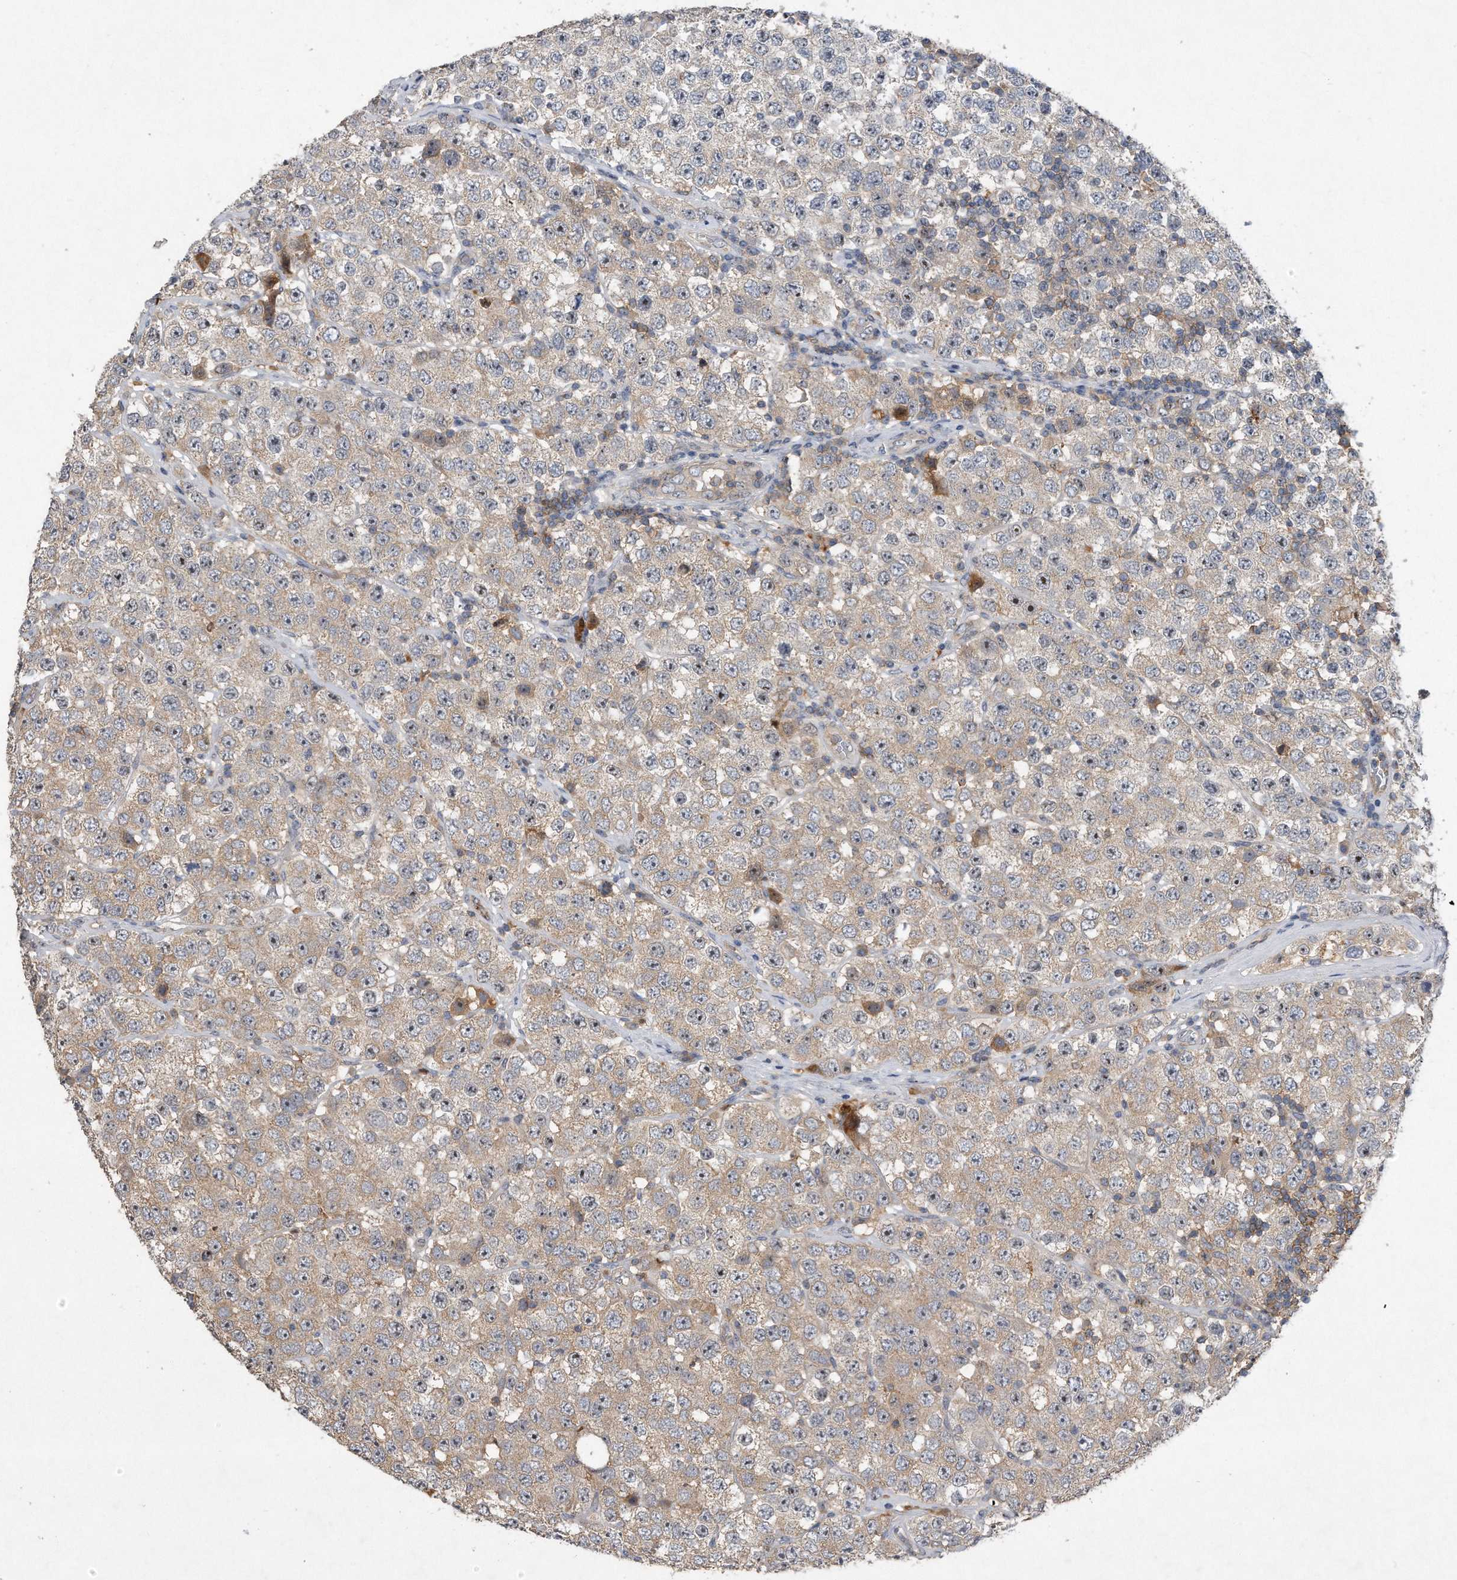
{"staining": {"intensity": "weak", "quantity": ">75%", "location": "cytoplasmic/membranous"}, "tissue": "testis cancer", "cell_type": "Tumor cells", "image_type": "cancer", "snomed": [{"axis": "morphology", "description": "Seminoma, NOS"}, {"axis": "topography", "description": "Testis"}], "caption": "Tumor cells show weak cytoplasmic/membranous expression in approximately >75% of cells in testis seminoma.", "gene": "PGBD2", "patient": {"sex": "male", "age": 28}}